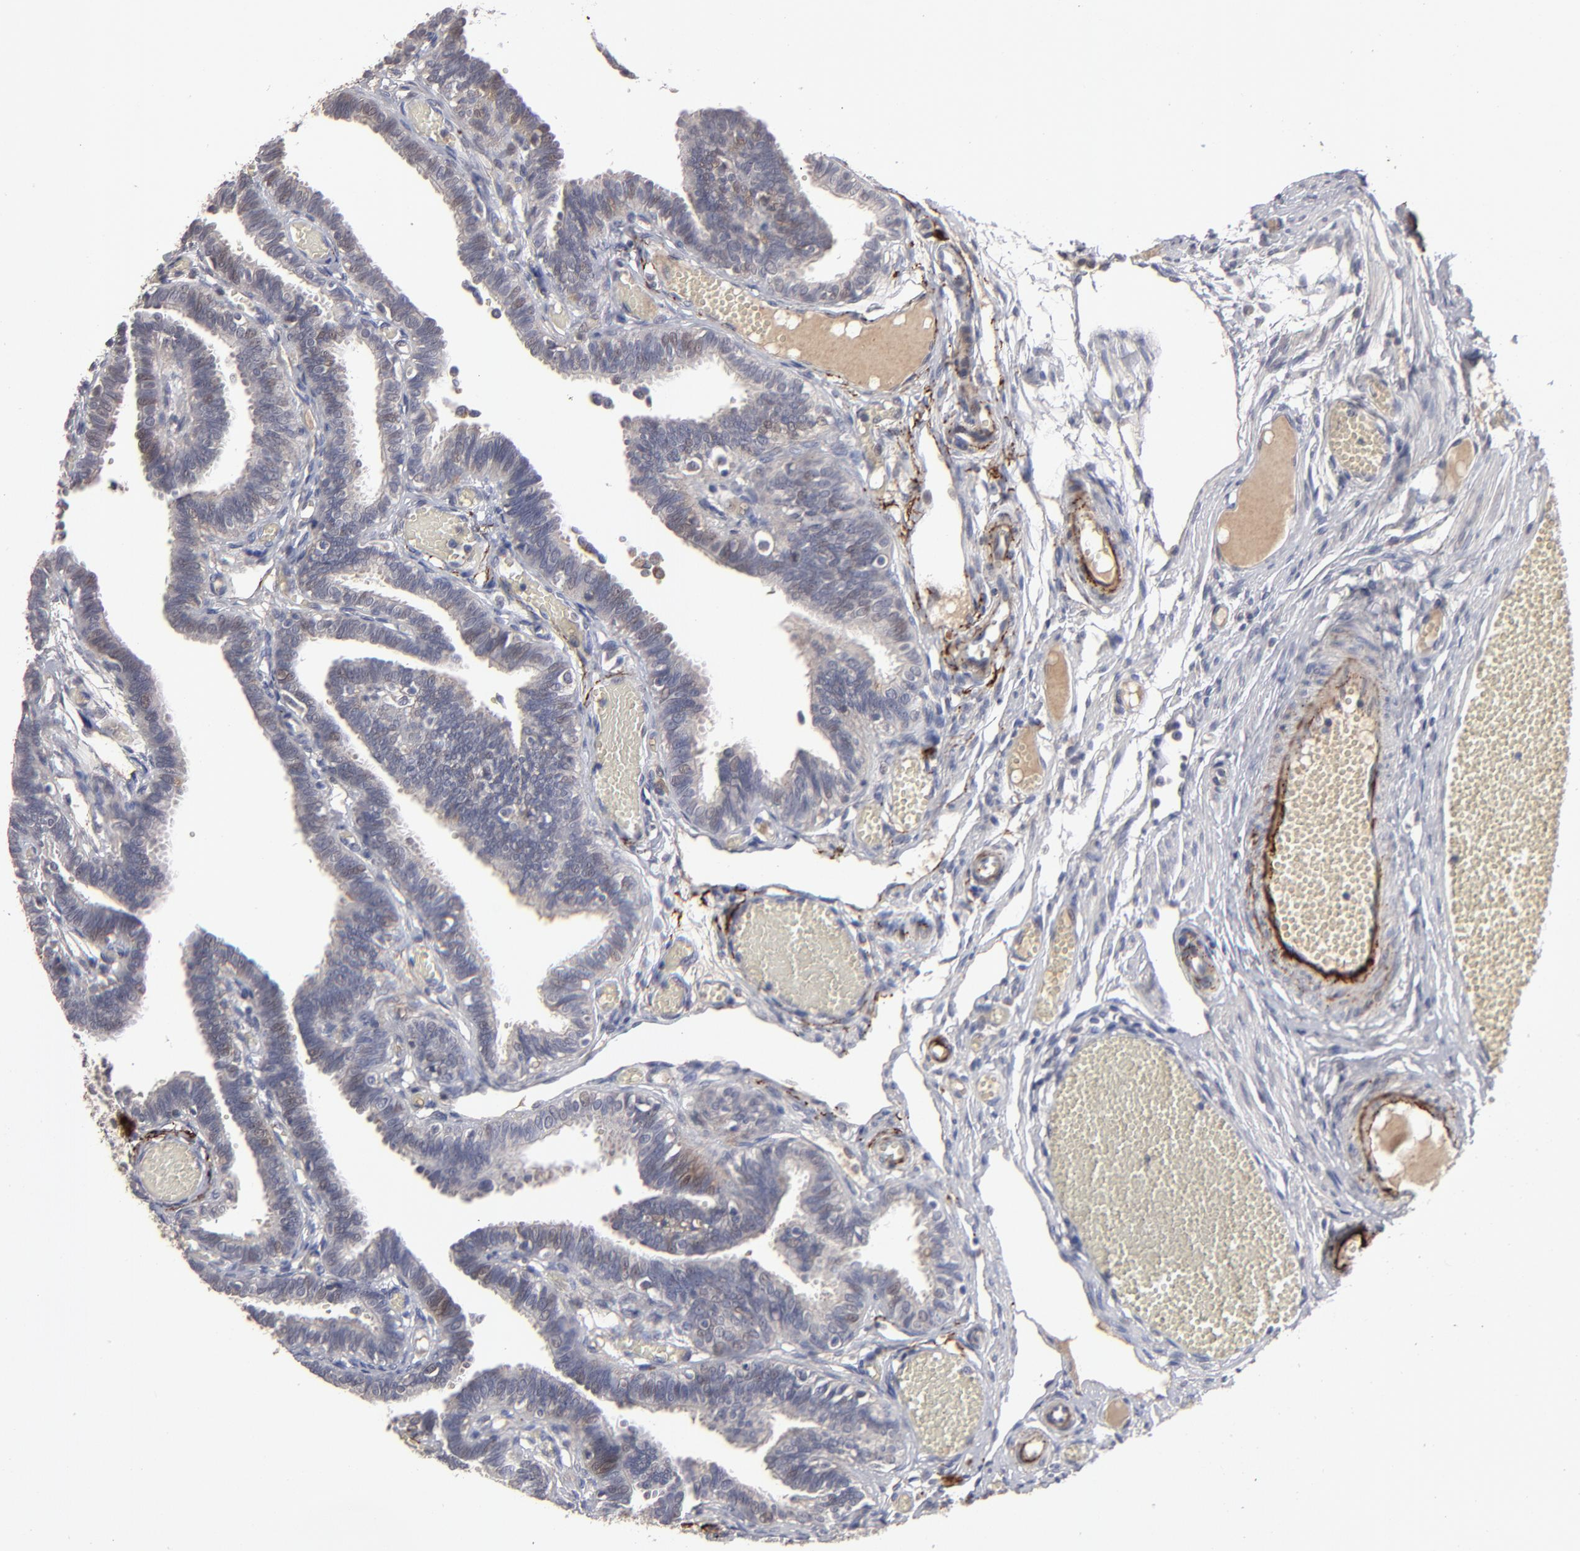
{"staining": {"intensity": "weak", "quantity": "25%-75%", "location": "cytoplasmic/membranous"}, "tissue": "fallopian tube", "cell_type": "Glandular cells", "image_type": "normal", "snomed": [{"axis": "morphology", "description": "Normal tissue, NOS"}, {"axis": "topography", "description": "Fallopian tube"}], "caption": "Human fallopian tube stained with a brown dye displays weak cytoplasmic/membranous positive positivity in about 25%-75% of glandular cells.", "gene": "GPM6B", "patient": {"sex": "female", "age": 29}}